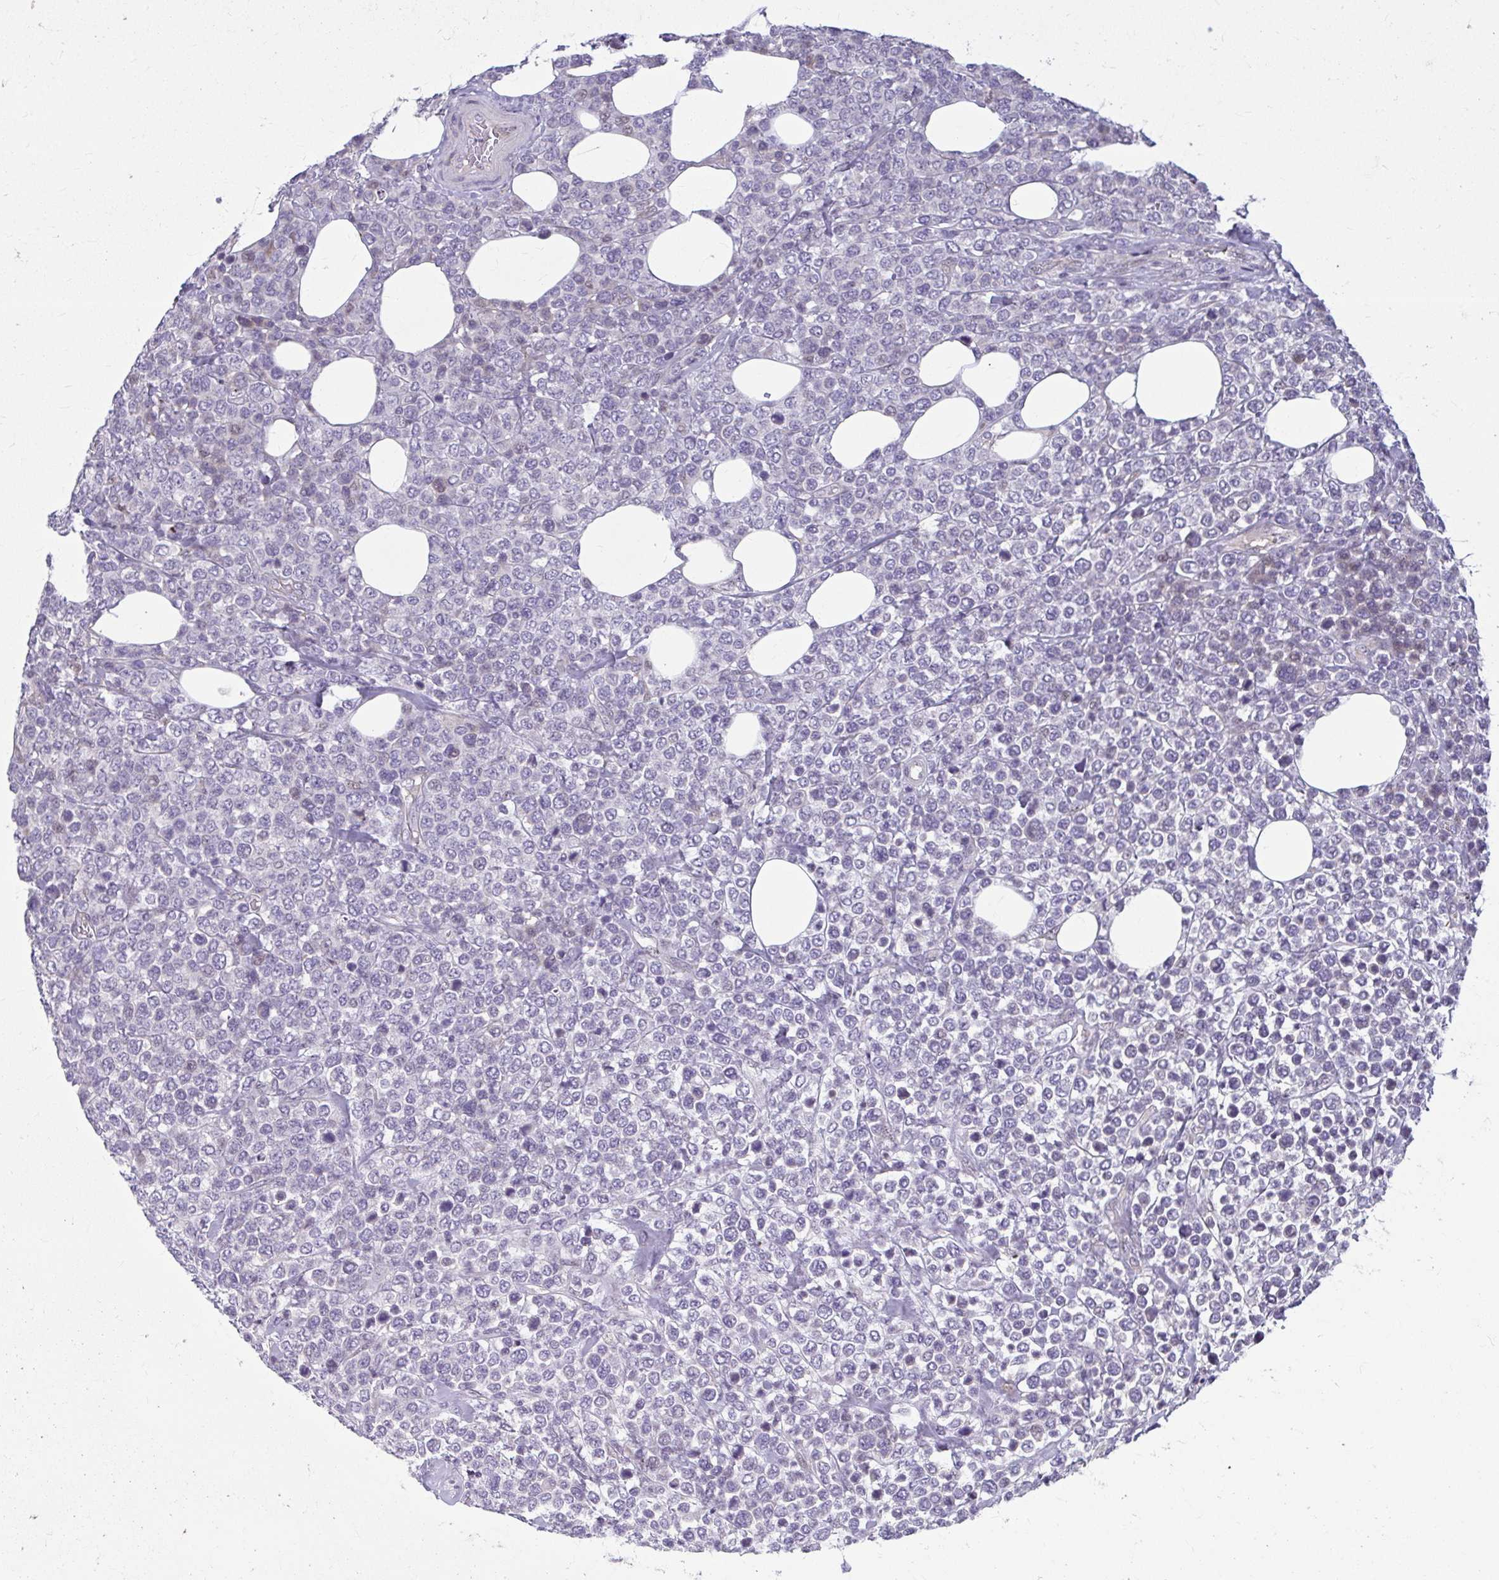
{"staining": {"intensity": "negative", "quantity": "none", "location": "none"}, "tissue": "lymphoma", "cell_type": "Tumor cells", "image_type": "cancer", "snomed": [{"axis": "morphology", "description": "Malignant lymphoma, non-Hodgkin's type, High grade"}, {"axis": "topography", "description": "Soft tissue"}], "caption": "DAB (3,3'-diaminobenzidine) immunohistochemical staining of lymphoma reveals no significant expression in tumor cells.", "gene": "ODF1", "patient": {"sex": "female", "age": 56}}